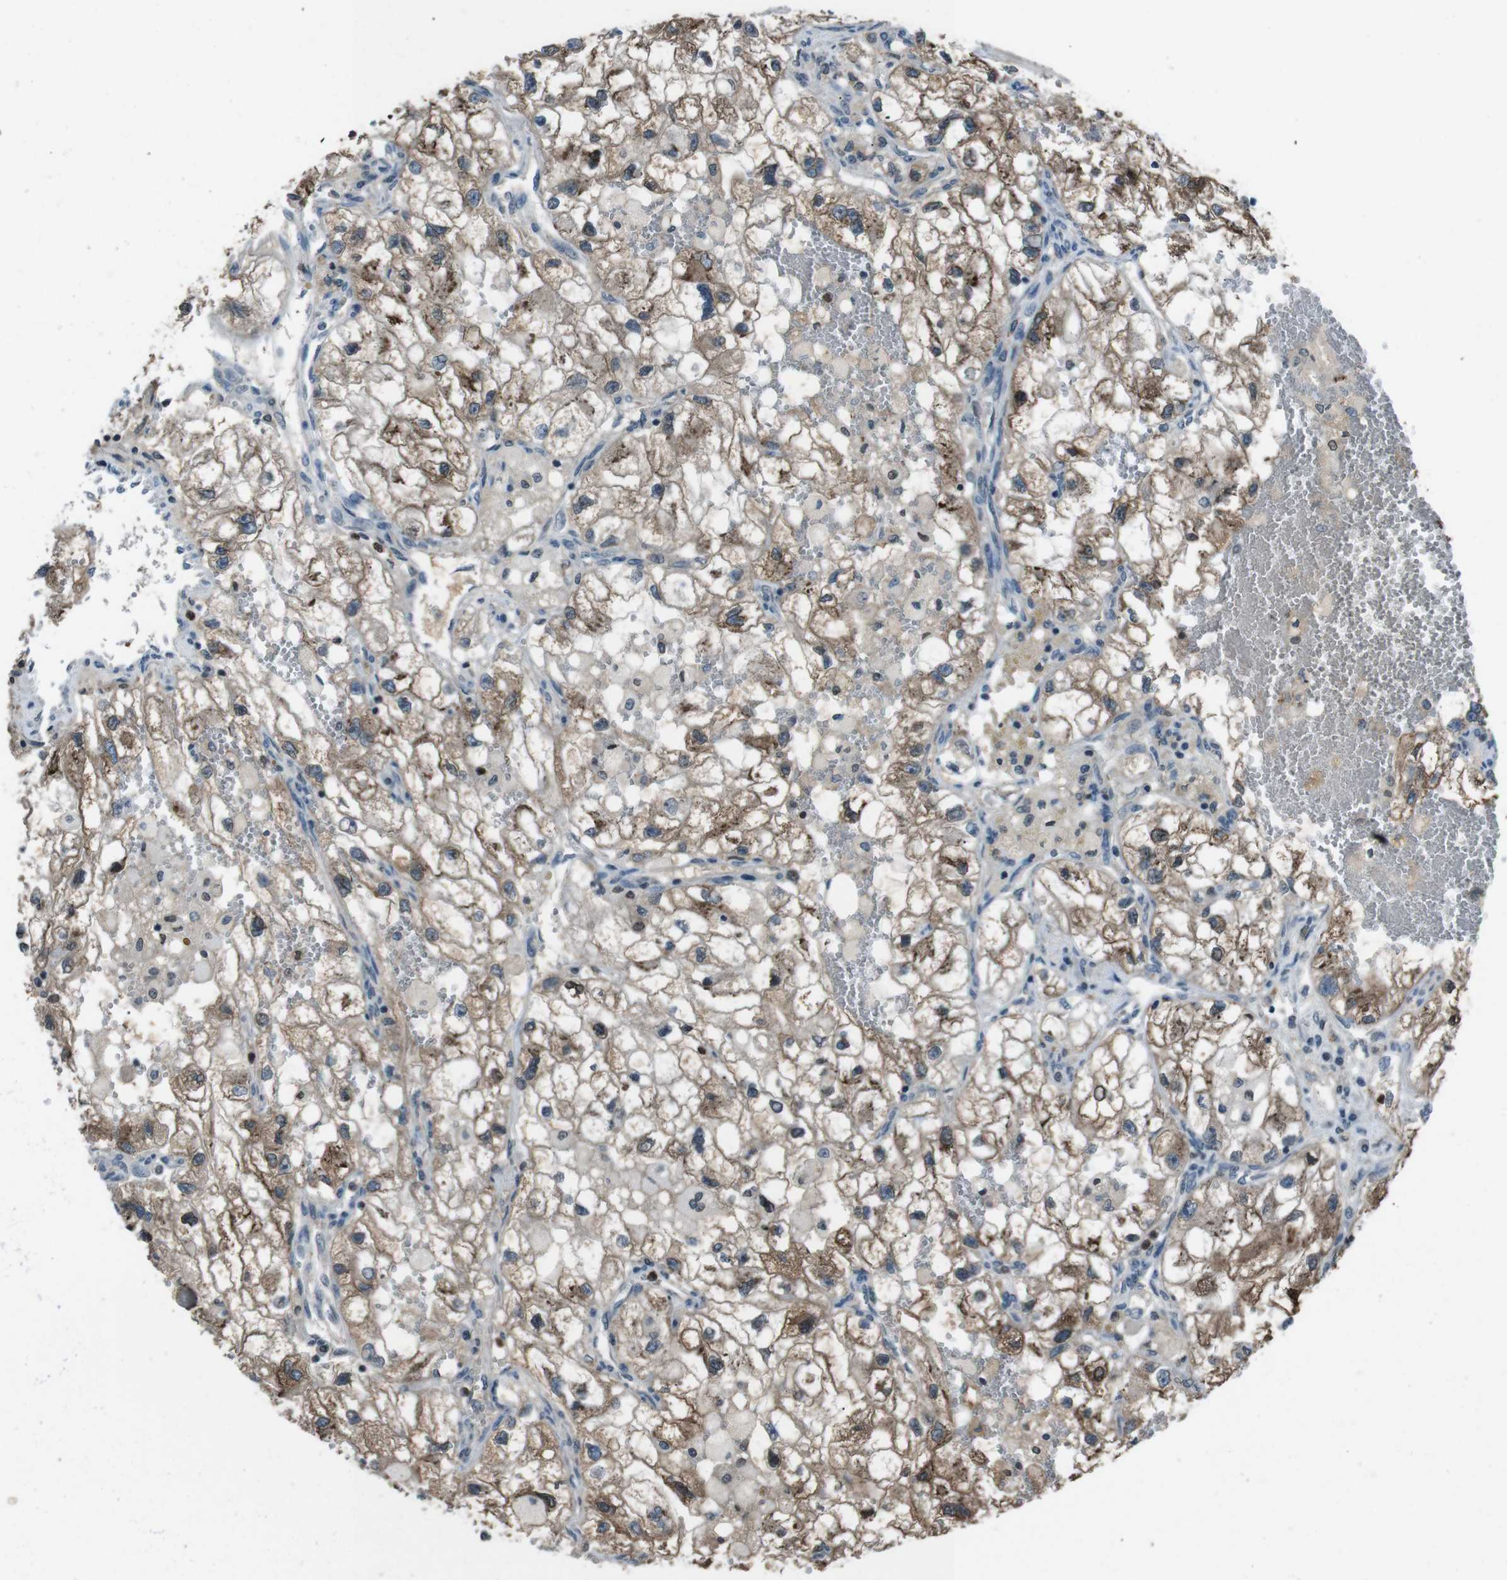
{"staining": {"intensity": "moderate", "quantity": ">75%", "location": "cytoplasmic/membranous"}, "tissue": "renal cancer", "cell_type": "Tumor cells", "image_type": "cancer", "snomed": [{"axis": "morphology", "description": "Adenocarcinoma, NOS"}, {"axis": "topography", "description": "Kidney"}], "caption": "This is a histology image of immunohistochemistry (IHC) staining of renal cancer, which shows moderate expression in the cytoplasmic/membranous of tumor cells.", "gene": "UGT1A6", "patient": {"sex": "female", "age": 70}}